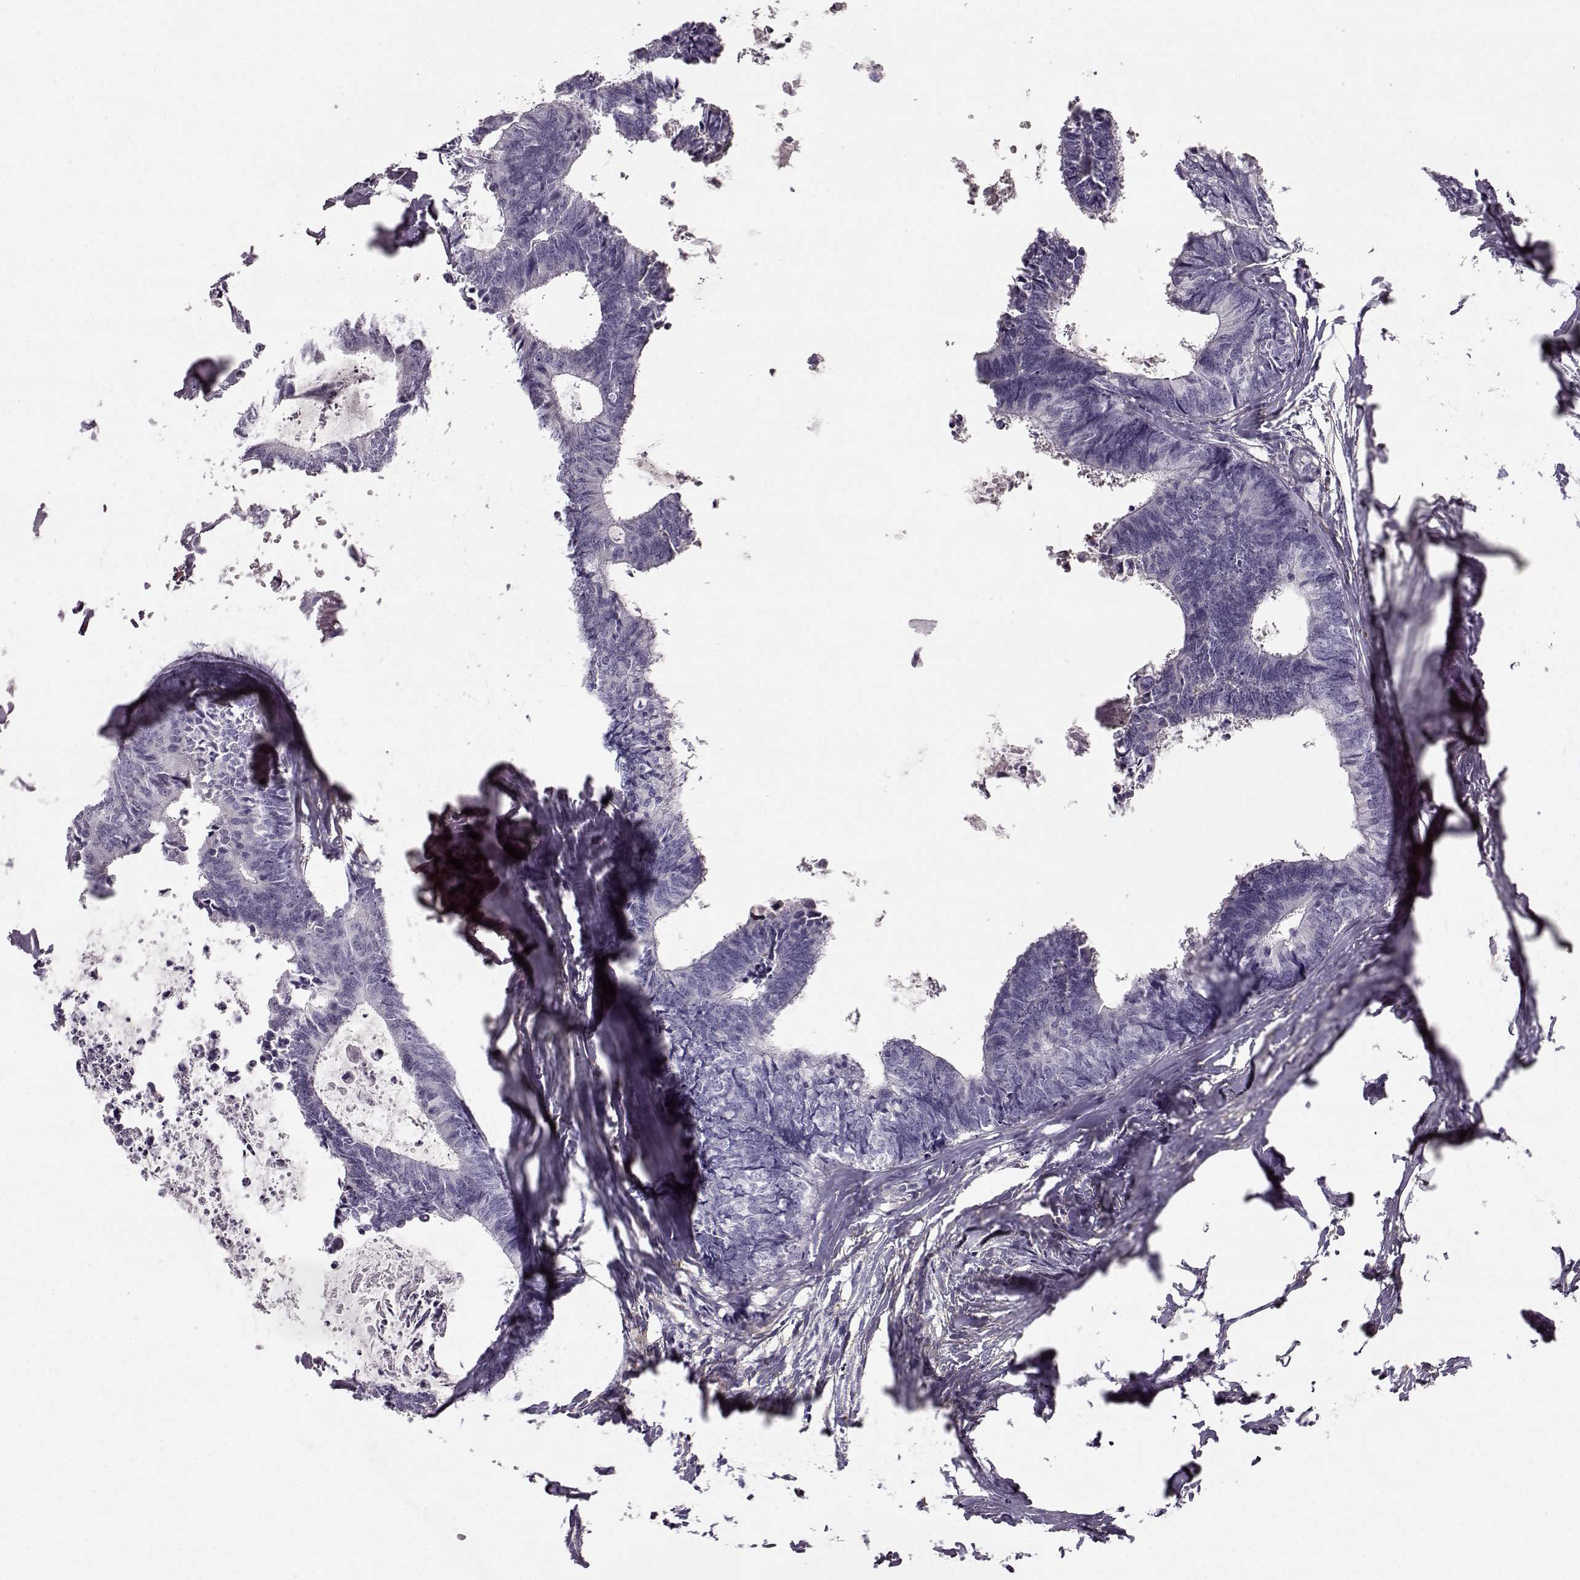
{"staining": {"intensity": "negative", "quantity": "none", "location": "none"}, "tissue": "colorectal cancer", "cell_type": "Tumor cells", "image_type": "cancer", "snomed": [{"axis": "morphology", "description": "Adenocarcinoma, NOS"}, {"axis": "topography", "description": "Colon"}, {"axis": "topography", "description": "Rectum"}], "caption": "Immunohistochemical staining of human adenocarcinoma (colorectal) shows no significant positivity in tumor cells. The staining was performed using DAB (3,3'-diaminobenzidine) to visualize the protein expression in brown, while the nuclei were stained in blue with hematoxylin (Magnification: 20x).", "gene": "TRIM69", "patient": {"sex": "male", "age": 57}}